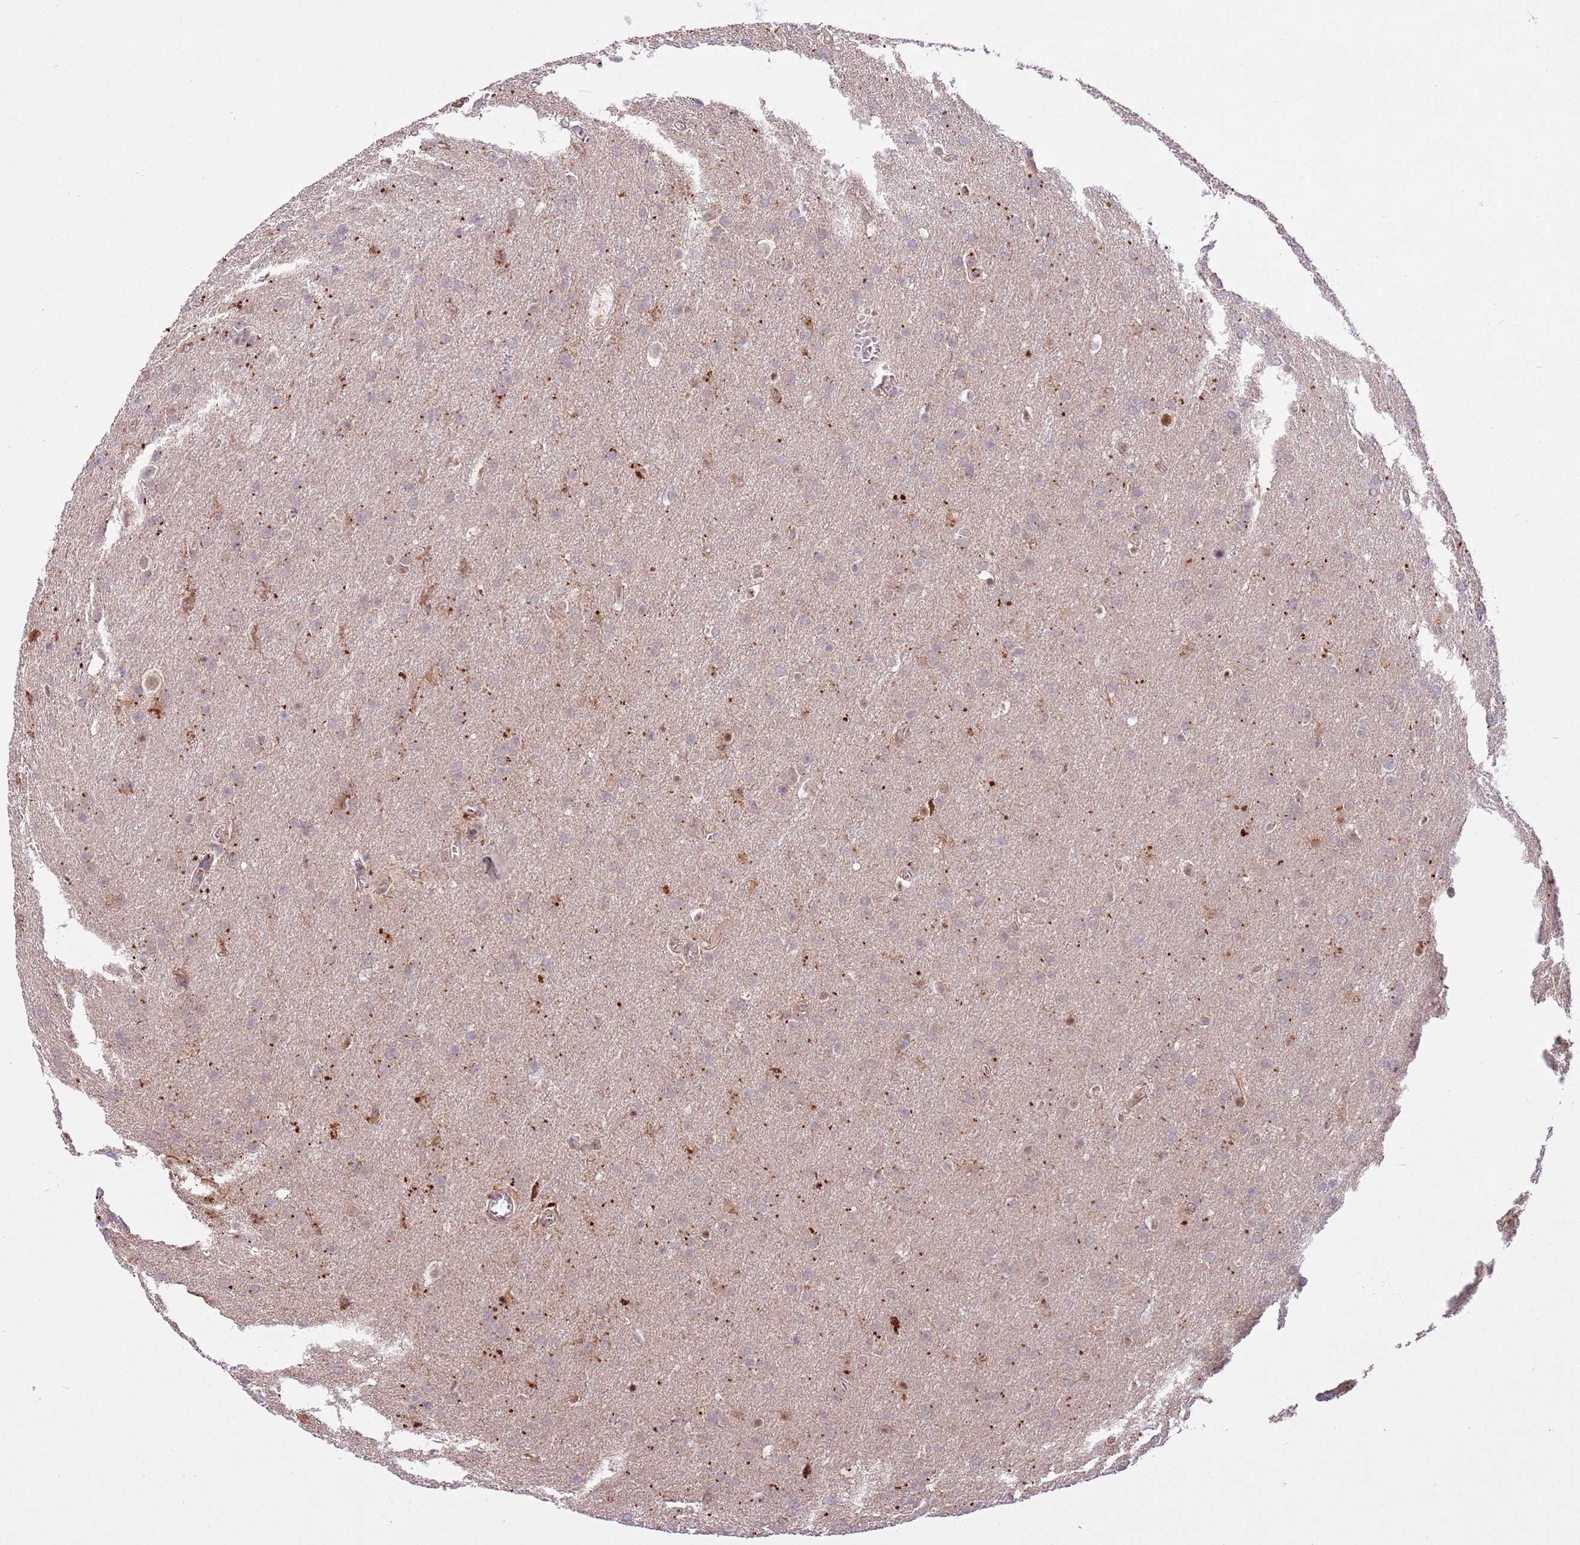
{"staining": {"intensity": "weak", "quantity": "25%-75%", "location": "cytoplasmic/membranous"}, "tissue": "glioma", "cell_type": "Tumor cells", "image_type": "cancer", "snomed": [{"axis": "morphology", "description": "Glioma, malignant, Low grade"}, {"axis": "topography", "description": "Brain"}], "caption": "This histopathology image exhibits malignant glioma (low-grade) stained with immunohistochemistry (IHC) to label a protein in brown. The cytoplasmic/membranous of tumor cells show weak positivity for the protein. Nuclei are counter-stained blue.", "gene": "TRIM27", "patient": {"sex": "female", "age": 32}}